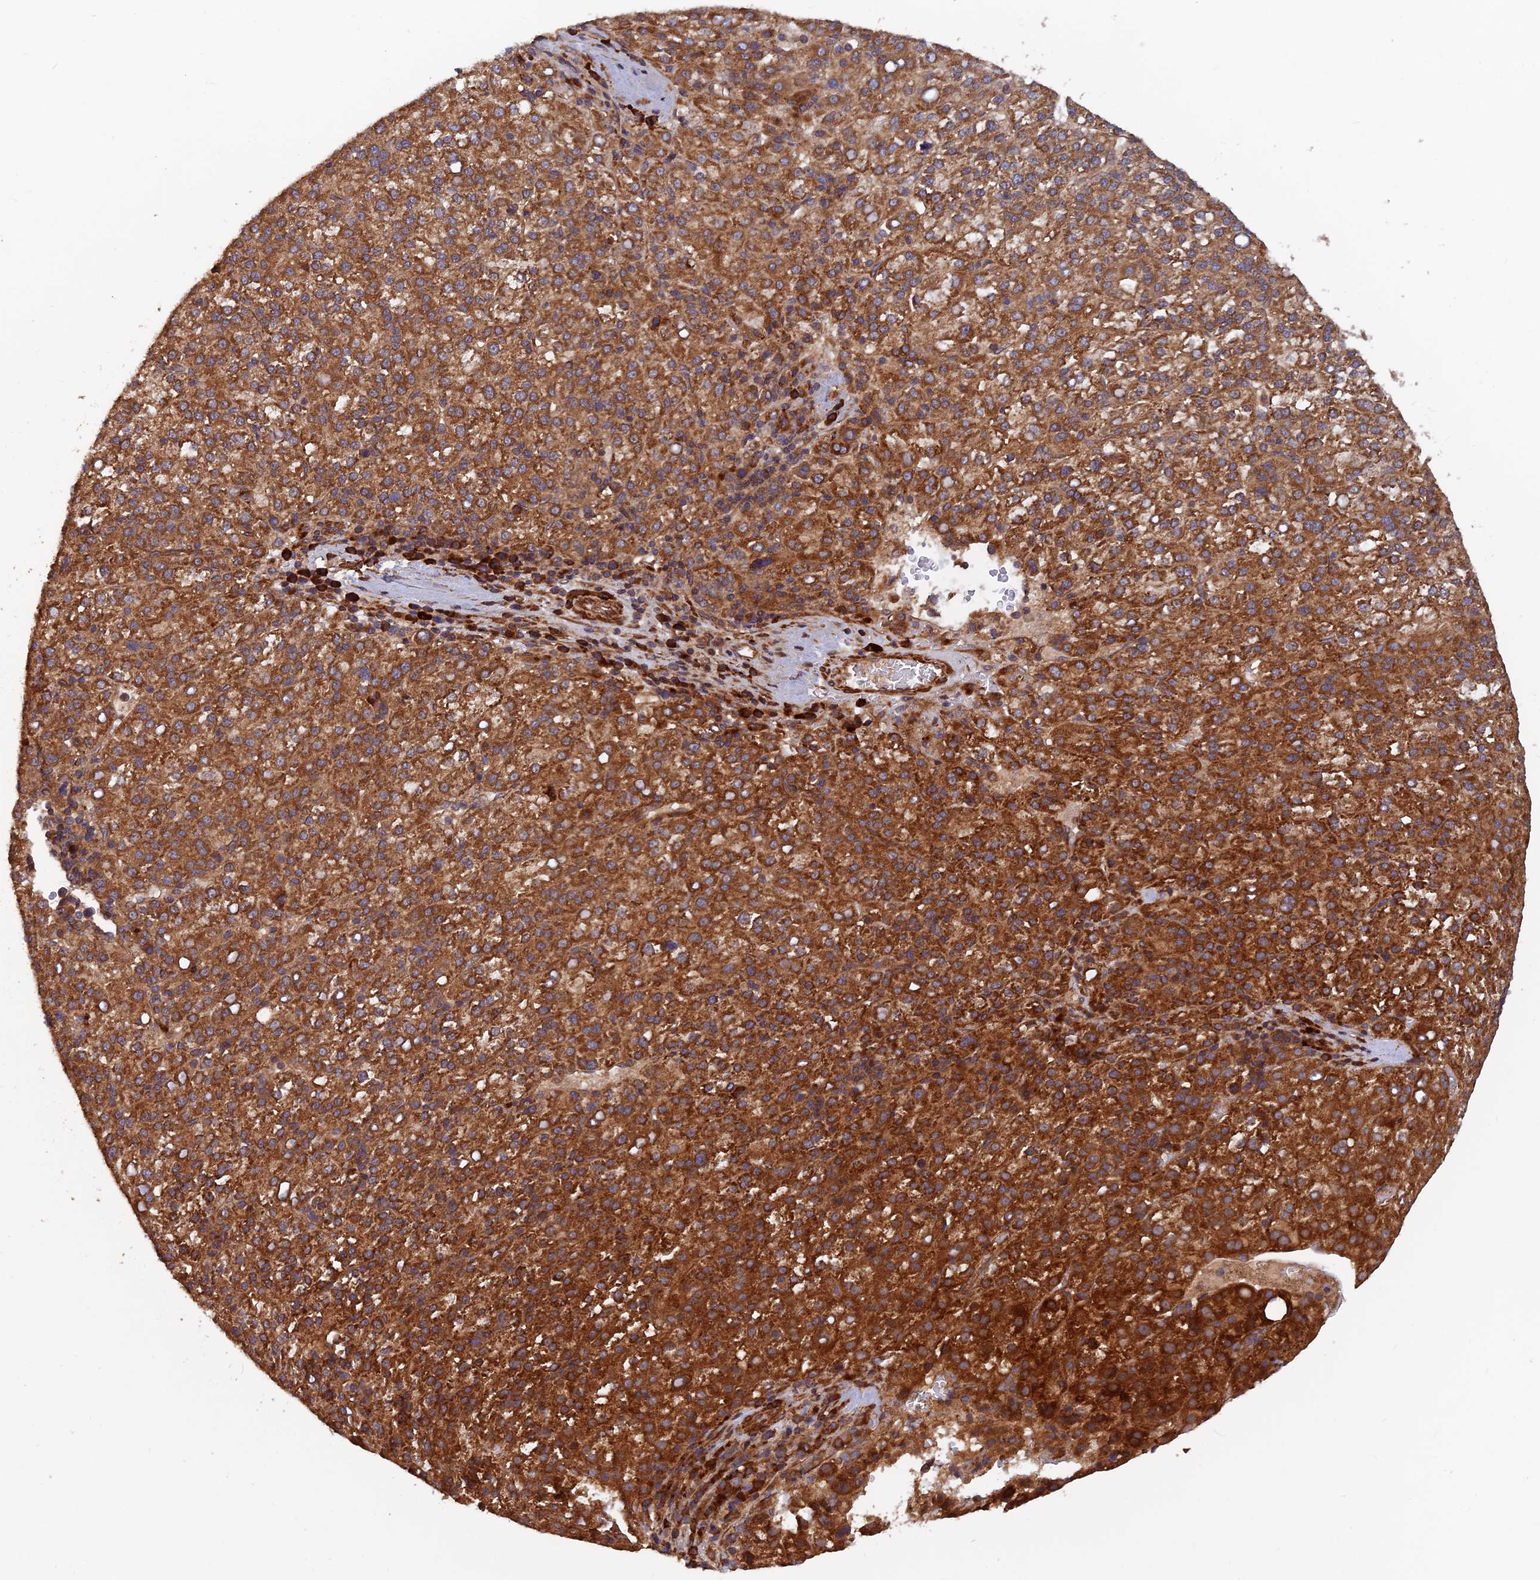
{"staining": {"intensity": "strong", "quantity": ">75%", "location": "cytoplasmic/membranous"}, "tissue": "liver cancer", "cell_type": "Tumor cells", "image_type": "cancer", "snomed": [{"axis": "morphology", "description": "Carcinoma, Hepatocellular, NOS"}, {"axis": "topography", "description": "Liver"}], "caption": "The histopathology image demonstrates immunohistochemical staining of liver cancer. There is strong cytoplasmic/membranous positivity is identified in approximately >75% of tumor cells.", "gene": "RELCH", "patient": {"sex": "female", "age": 58}}